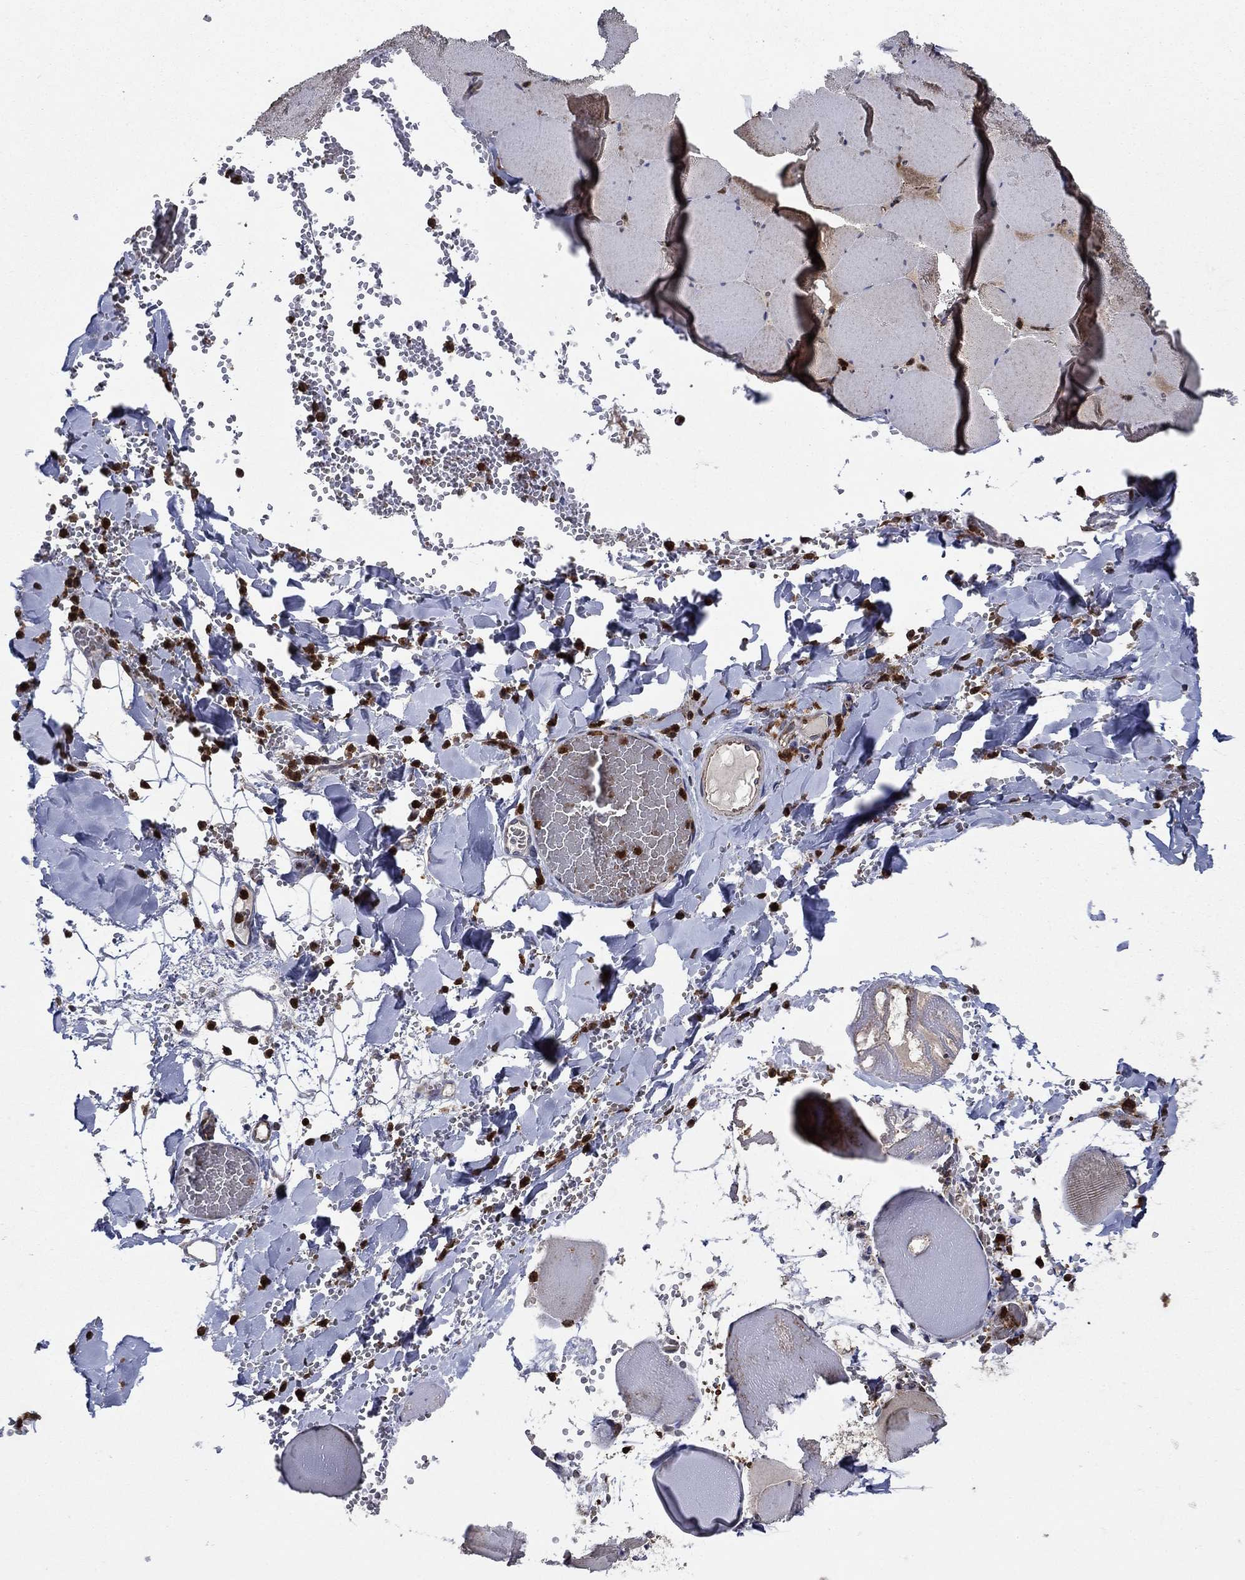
{"staining": {"intensity": "moderate", "quantity": "25%-75%", "location": "cytoplasmic/membranous"}, "tissue": "skeletal muscle", "cell_type": "Myocytes", "image_type": "normal", "snomed": [{"axis": "morphology", "description": "Normal tissue, NOS"}, {"axis": "morphology", "description": "Malignant melanoma, Metastatic site"}, {"axis": "topography", "description": "Skeletal muscle"}], "caption": "This is a photomicrograph of immunohistochemistry (IHC) staining of unremarkable skeletal muscle, which shows moderate staining in the cytoplasmic/membranous of myocytes.", "gene": "RNF19B", "patient": {"sex": "male", "age": 50}}